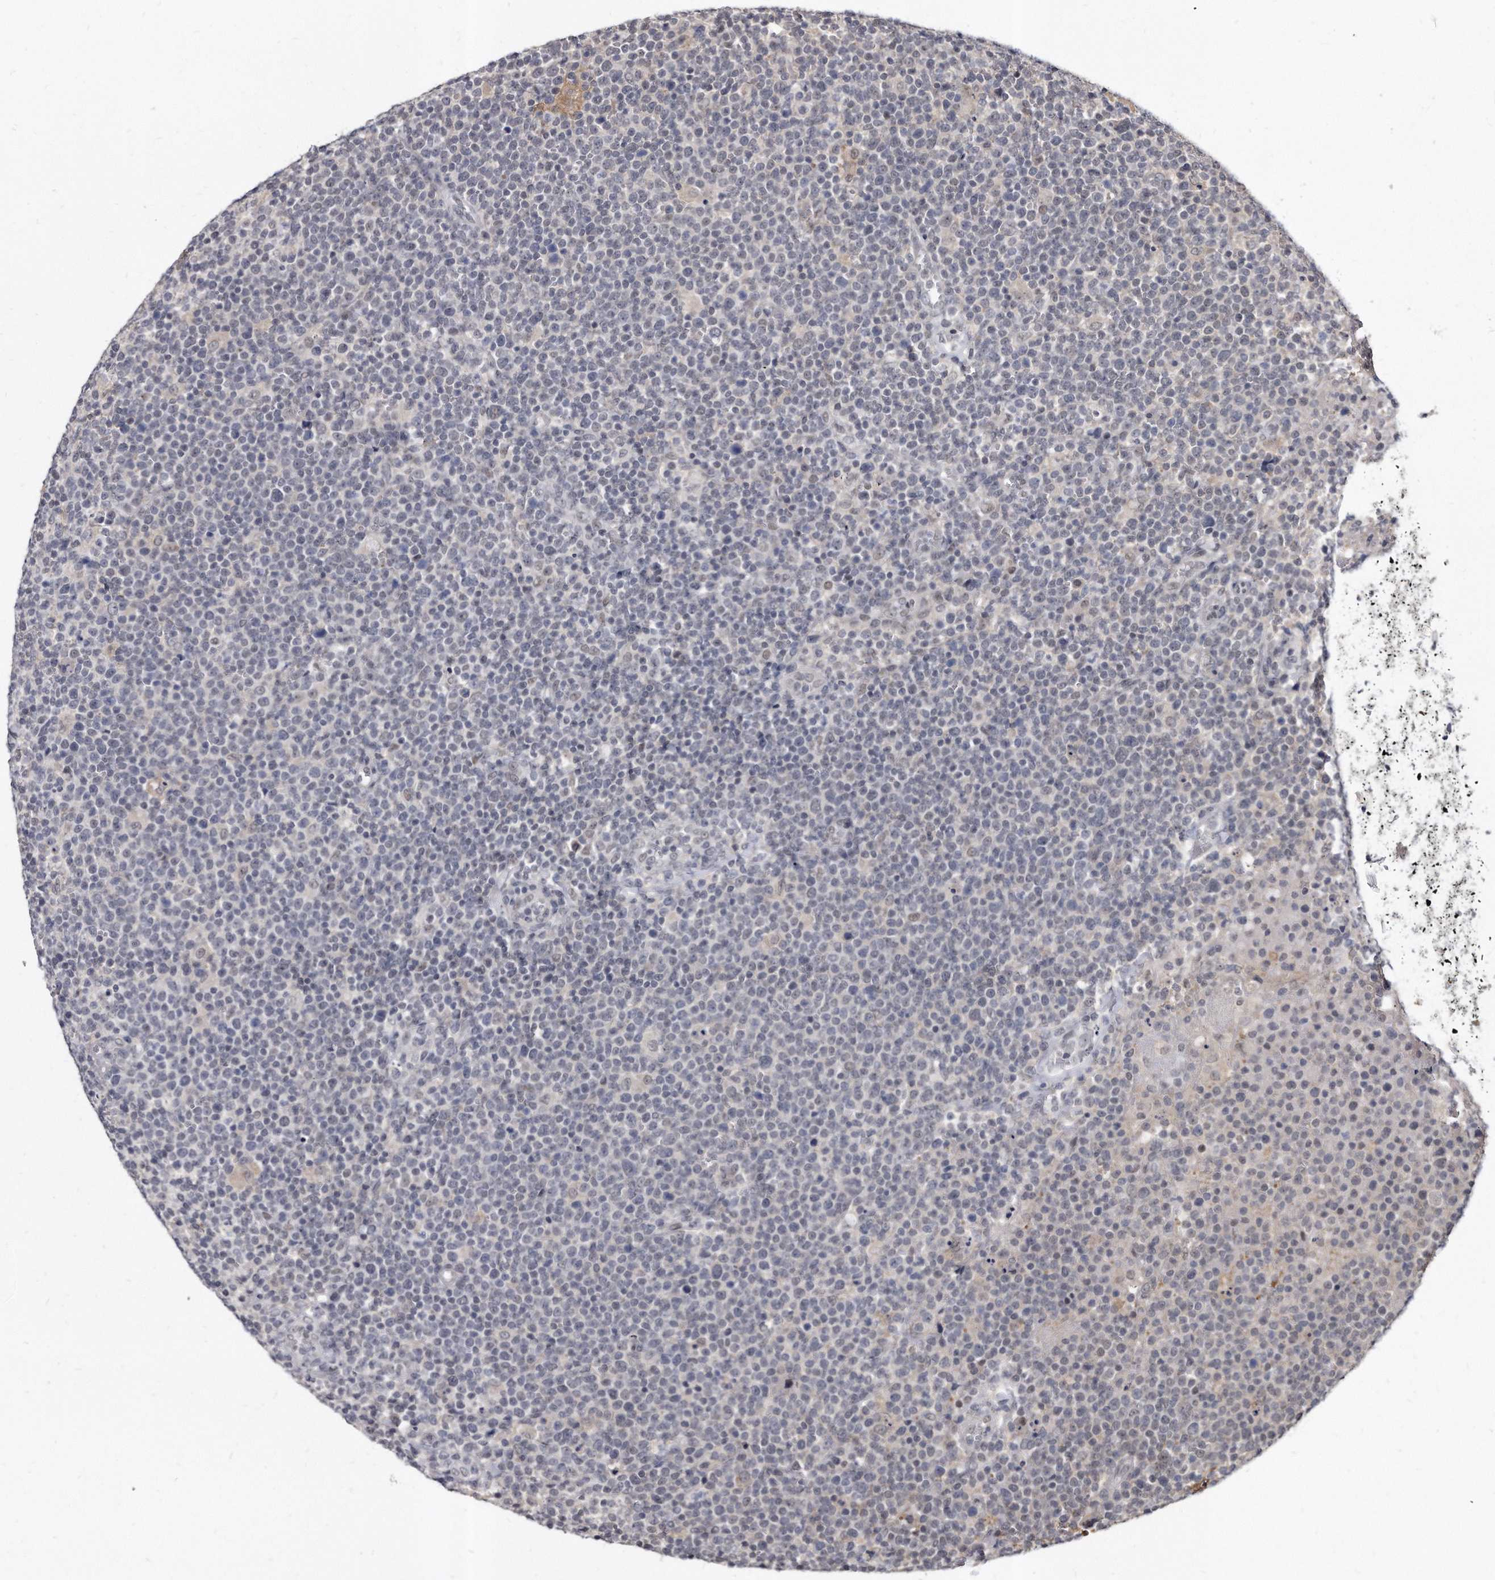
{"staining": {"intensity": "negative", "quantity": "none", "location": "none"}, "tissue": "lymphoma", "cell_type": "Tumor cells", "image_type": "cancer", "snomed": [{"axis": "morphology", "description": "Malignant lymphoma, non-Hodgkin's type, High grade"}, {"axis": "topography", "description": "Lymph node"}], "caption": "Tumor cells show no significant positivity in high-grade malignant lymphoma, non-Hodgkin's type. (Stains: DAB immunohistochemistry with hematoxylin counter stain, Microscopy: brightfield microscopy at high magnification).", "gene": "KLHDC3", "patient": {"sex": "male", "age": 61}}